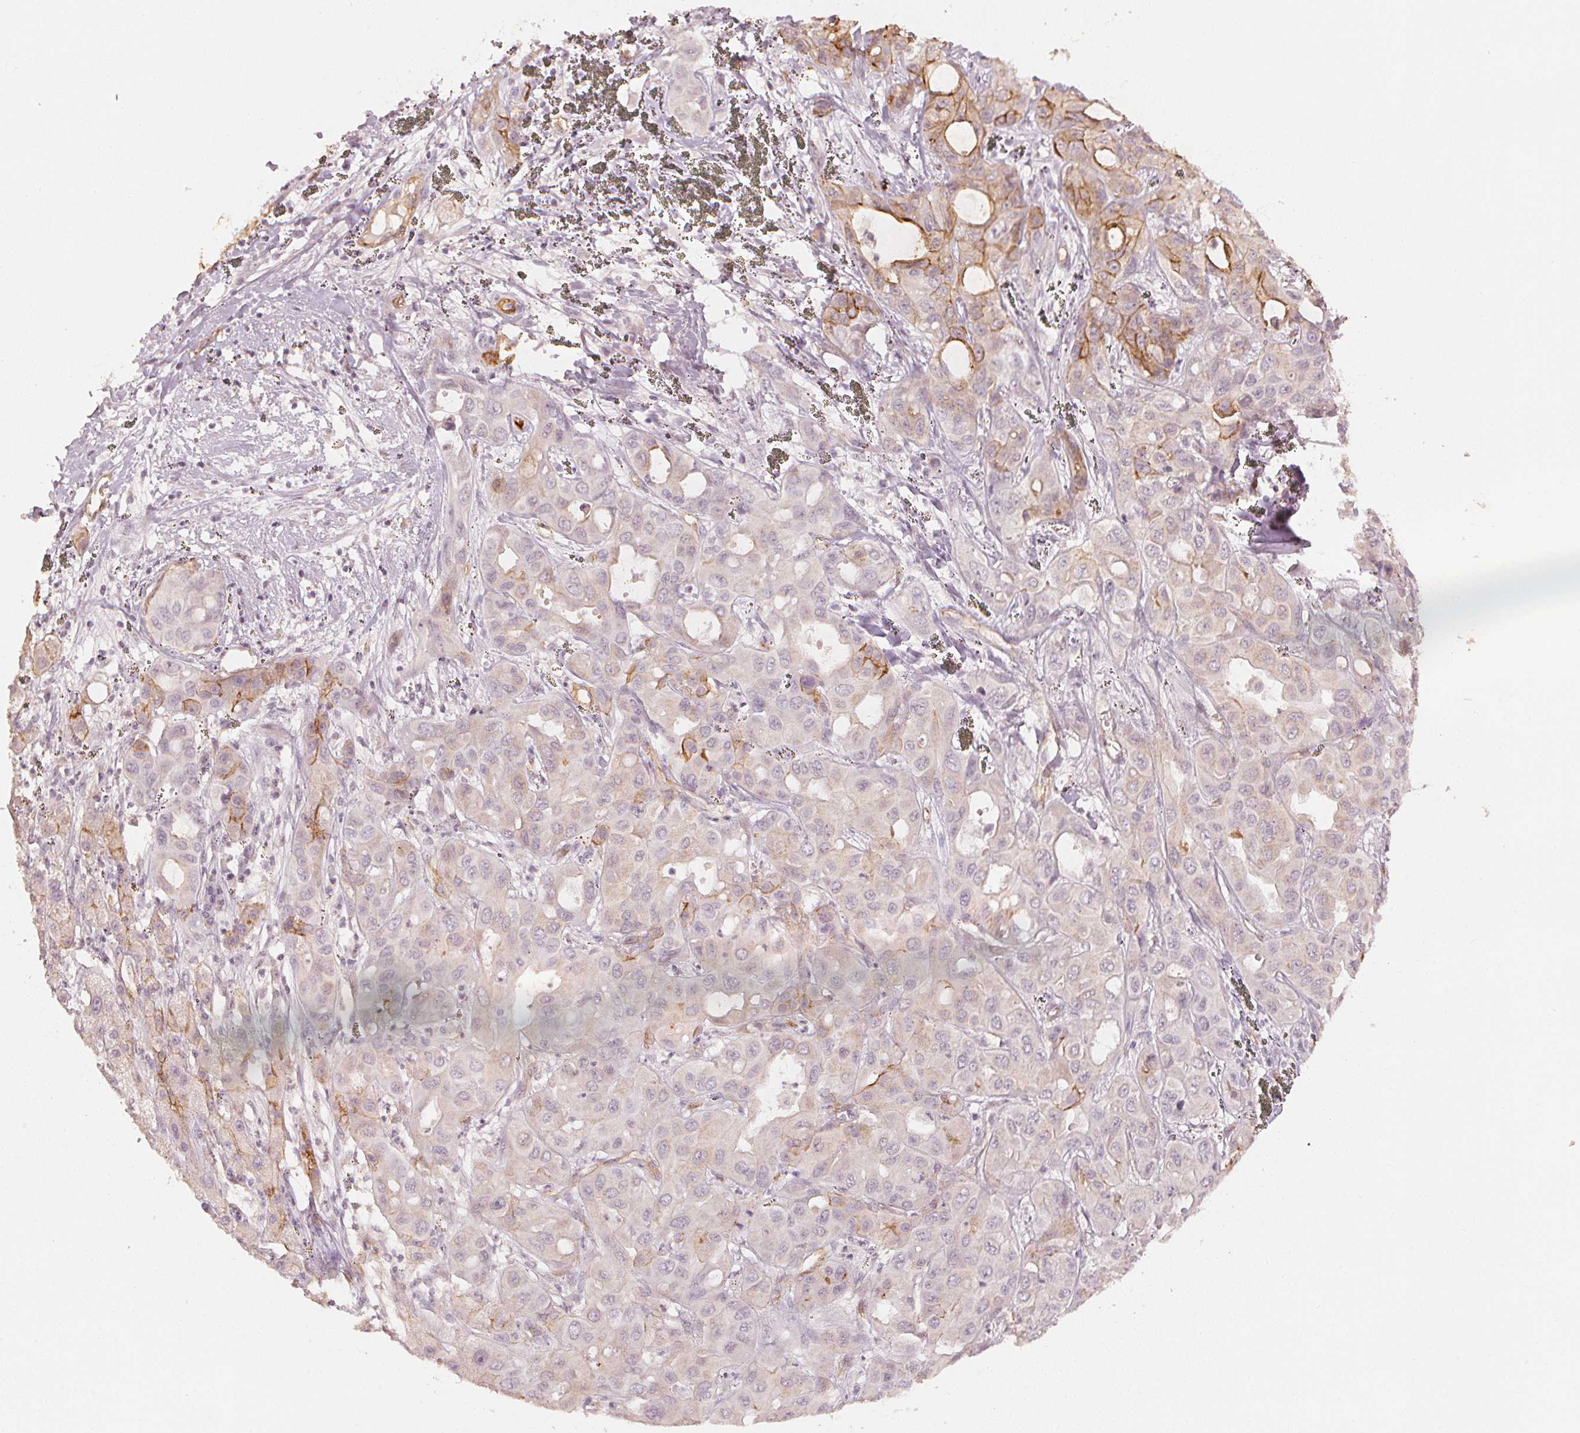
{"staining": {"intensity": "moderate", "quantity": "<25%", "location": "cytoplasmic/membranous"}, "tissue": "liver cancer", "cell_type": "Tumor cells", "image_type": "cancer", "snomed": [{"axis": "morphology", "description": "Cholangiocarcinoma"}, {"axis": "topography", "description": "Liver"}], "caption": "Immunohistochemical staining of liver cancer exhibits low levels of moderate cytoplasmic/membranous protein staining in approximately <25% of tumor cells.", "gene": "CIB1", "patient": {"sex": "female", "age": 60}}